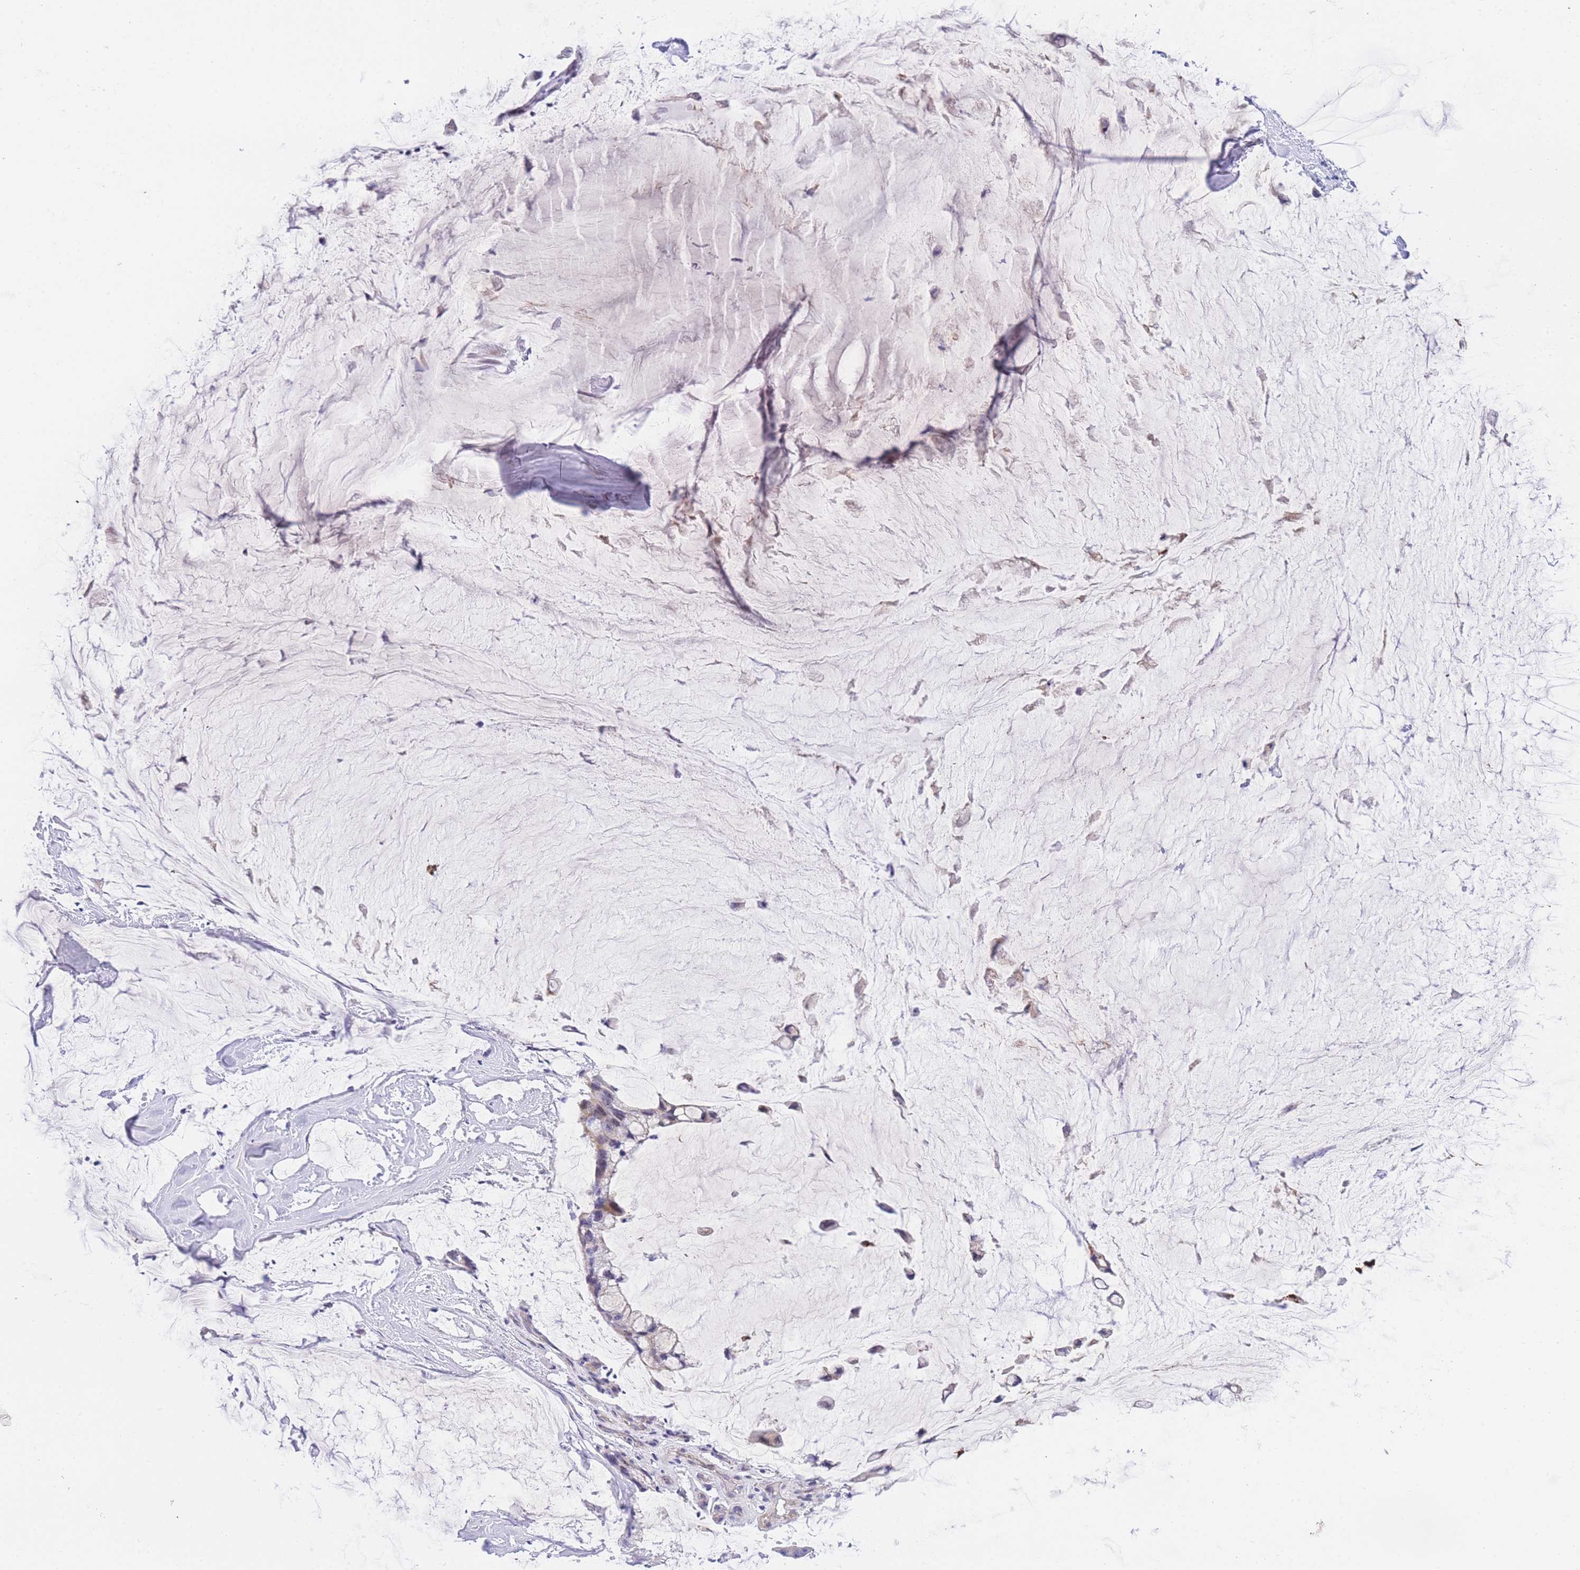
{"staining": {"intensity": "negative", "quantity": "none", "location": "none"}, "tissue": "ovarian cancer", "cell_type": "Tumor cells", "image_type": "cancer", "snomed": [{"axis": "morphology", "description": "Cystadenocarcinoma, mucinous, NOS"}, {"axis": "topography", "description": "Ovary"}], "caption": "Immunohistochemical staining of ovarian cancer (mucinous cystadenocarcinoma) exhibits no significant expression in tumor cells. Brightfield microscopy of immunohistochemistry (IHC) stained with DAB (3,3'-diaminobenzidine) (brown) and hematoxylin (blue), captured at high magnification.", "gene": "TIFAB", "patient": {"sex": "female", "age": 39}}